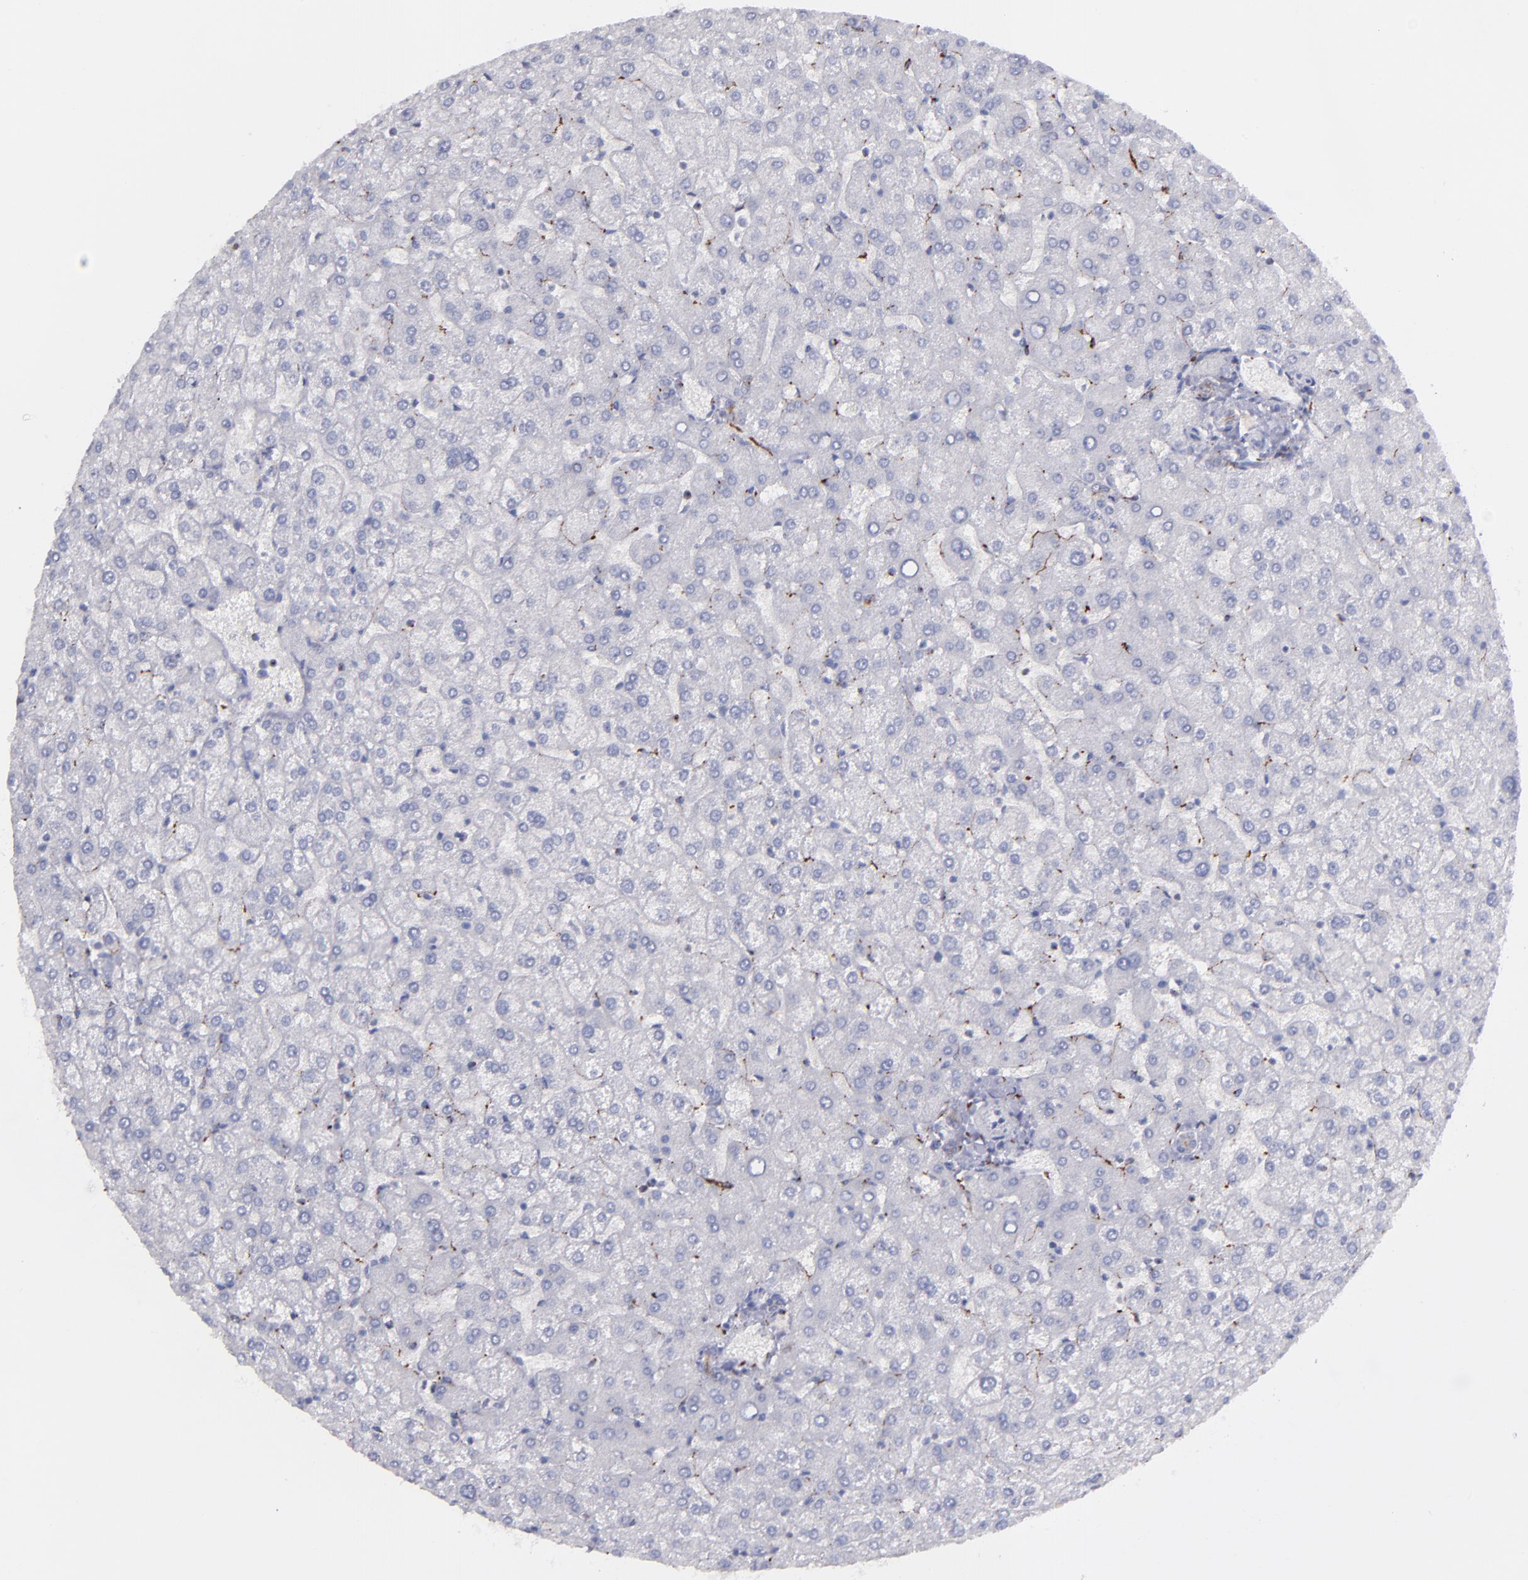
{"staining": {"intensity": "negative", "quantity": "none", "location": "none"}, "tissue": "liver", "cell_type": "Cholangiocytes", "image_type": "normal", "snomed": [{"axis": "morphology", "description": "Normal tissue, NOS"}, {"axis": "topography", "description": "Liver"}], "caption": "Photomicrograph shows no significant protein staining in cholangiocytes of unremarkable liver.", "gene": "SNAP25", "patient": {"sex": "female", "age": 32}}